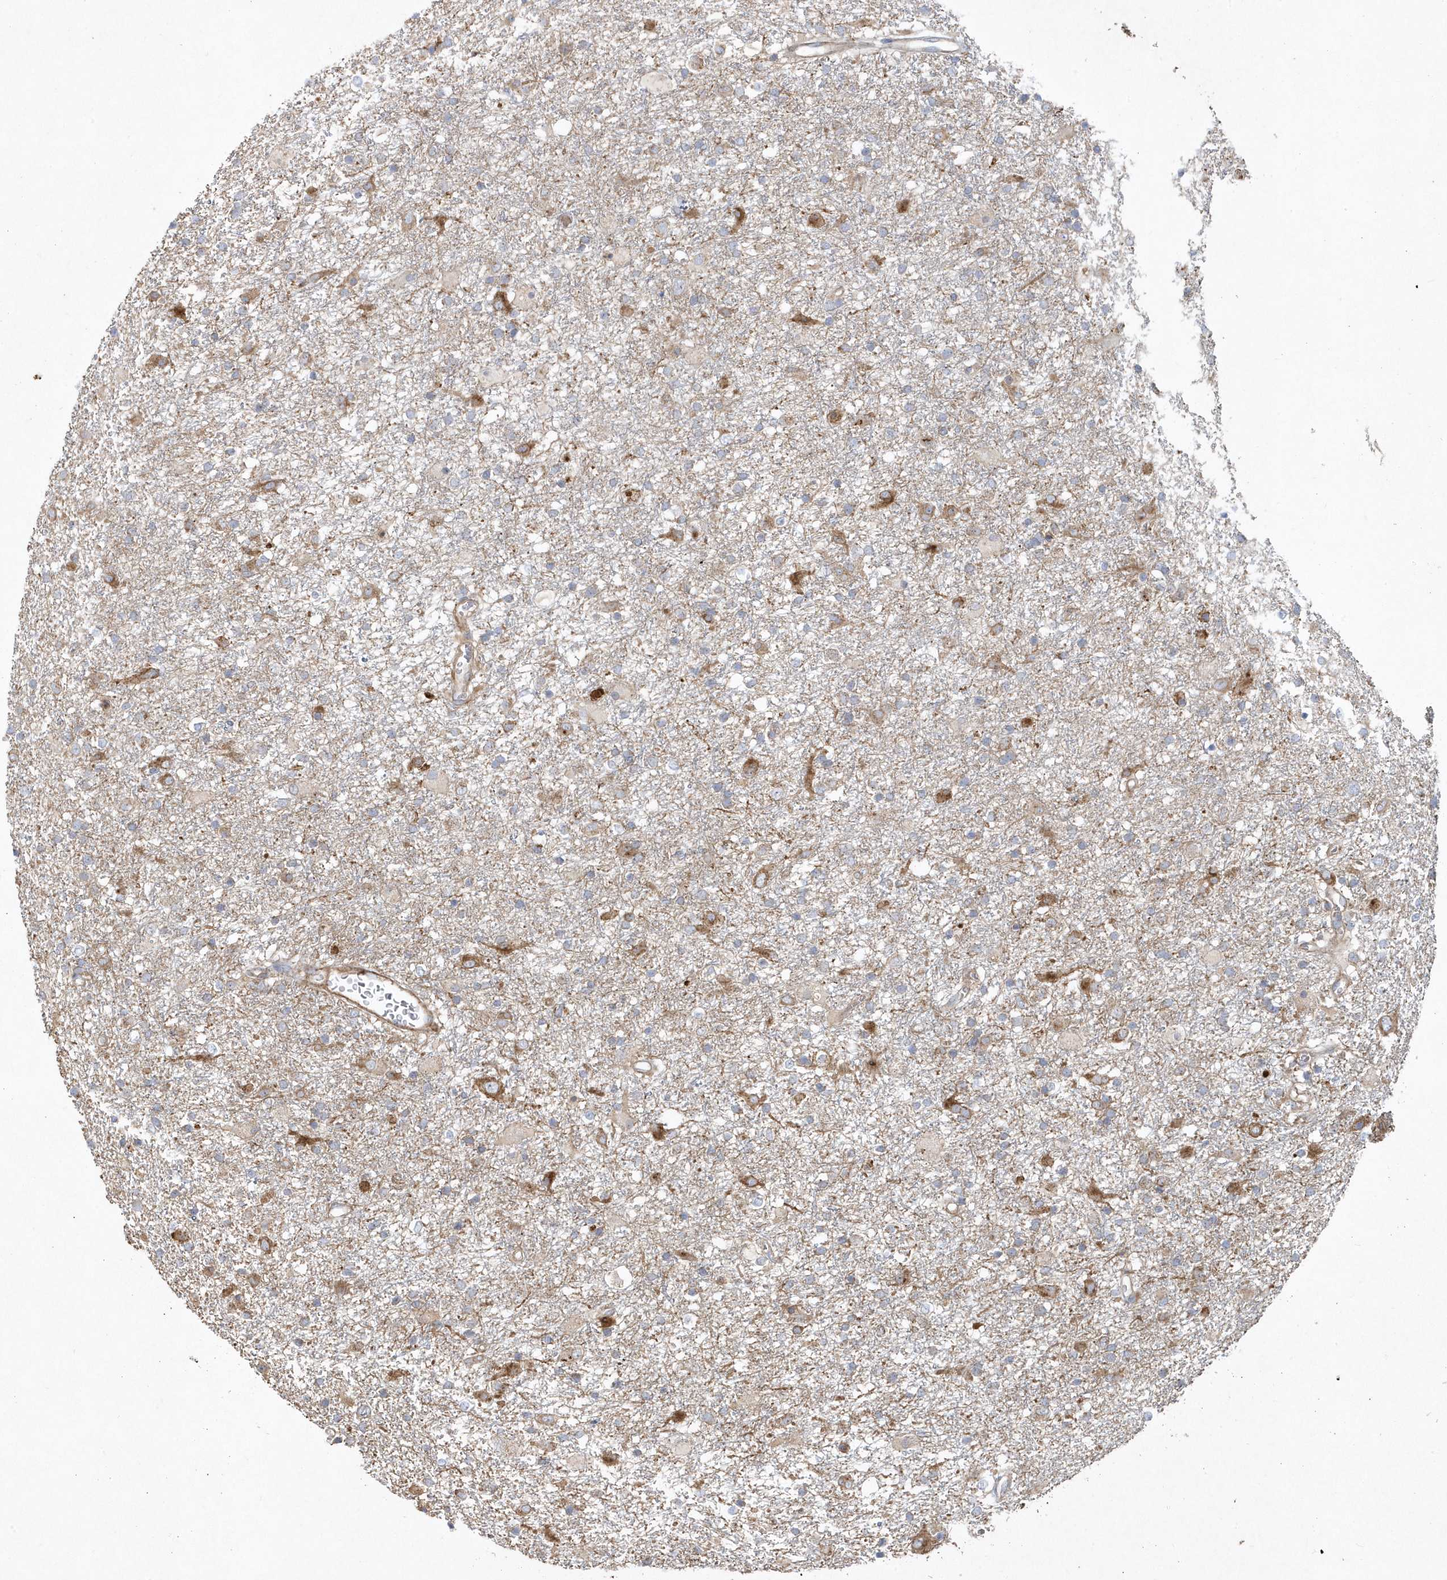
{"staining": {"intensity": "moderate", "quantity": "<25%", "location": "cytoplasmic/membranous"}, "tissue": "glioma", "cell_type": "Tumor cells", "image_type": "cancer", "snomed": [{"axis": "morphology", "description": "Glioma, malignant, Low grade"}, {"axis": "topography", "description": "Brain"}], "caption": "Immunohistochemistry staining of glioma, which shows low levels of moderate cytoplasmic/membranous positivity in approximately <25% of tumor cells indicating moderate cytoplasmic/membranous protein staining. The staining was performed using DAB (brown) for protein detection and nuclei were counterstained in hematoxylin (blue).", "gene": "LEXM", "patient": {"sex": "male", "age": 65}}